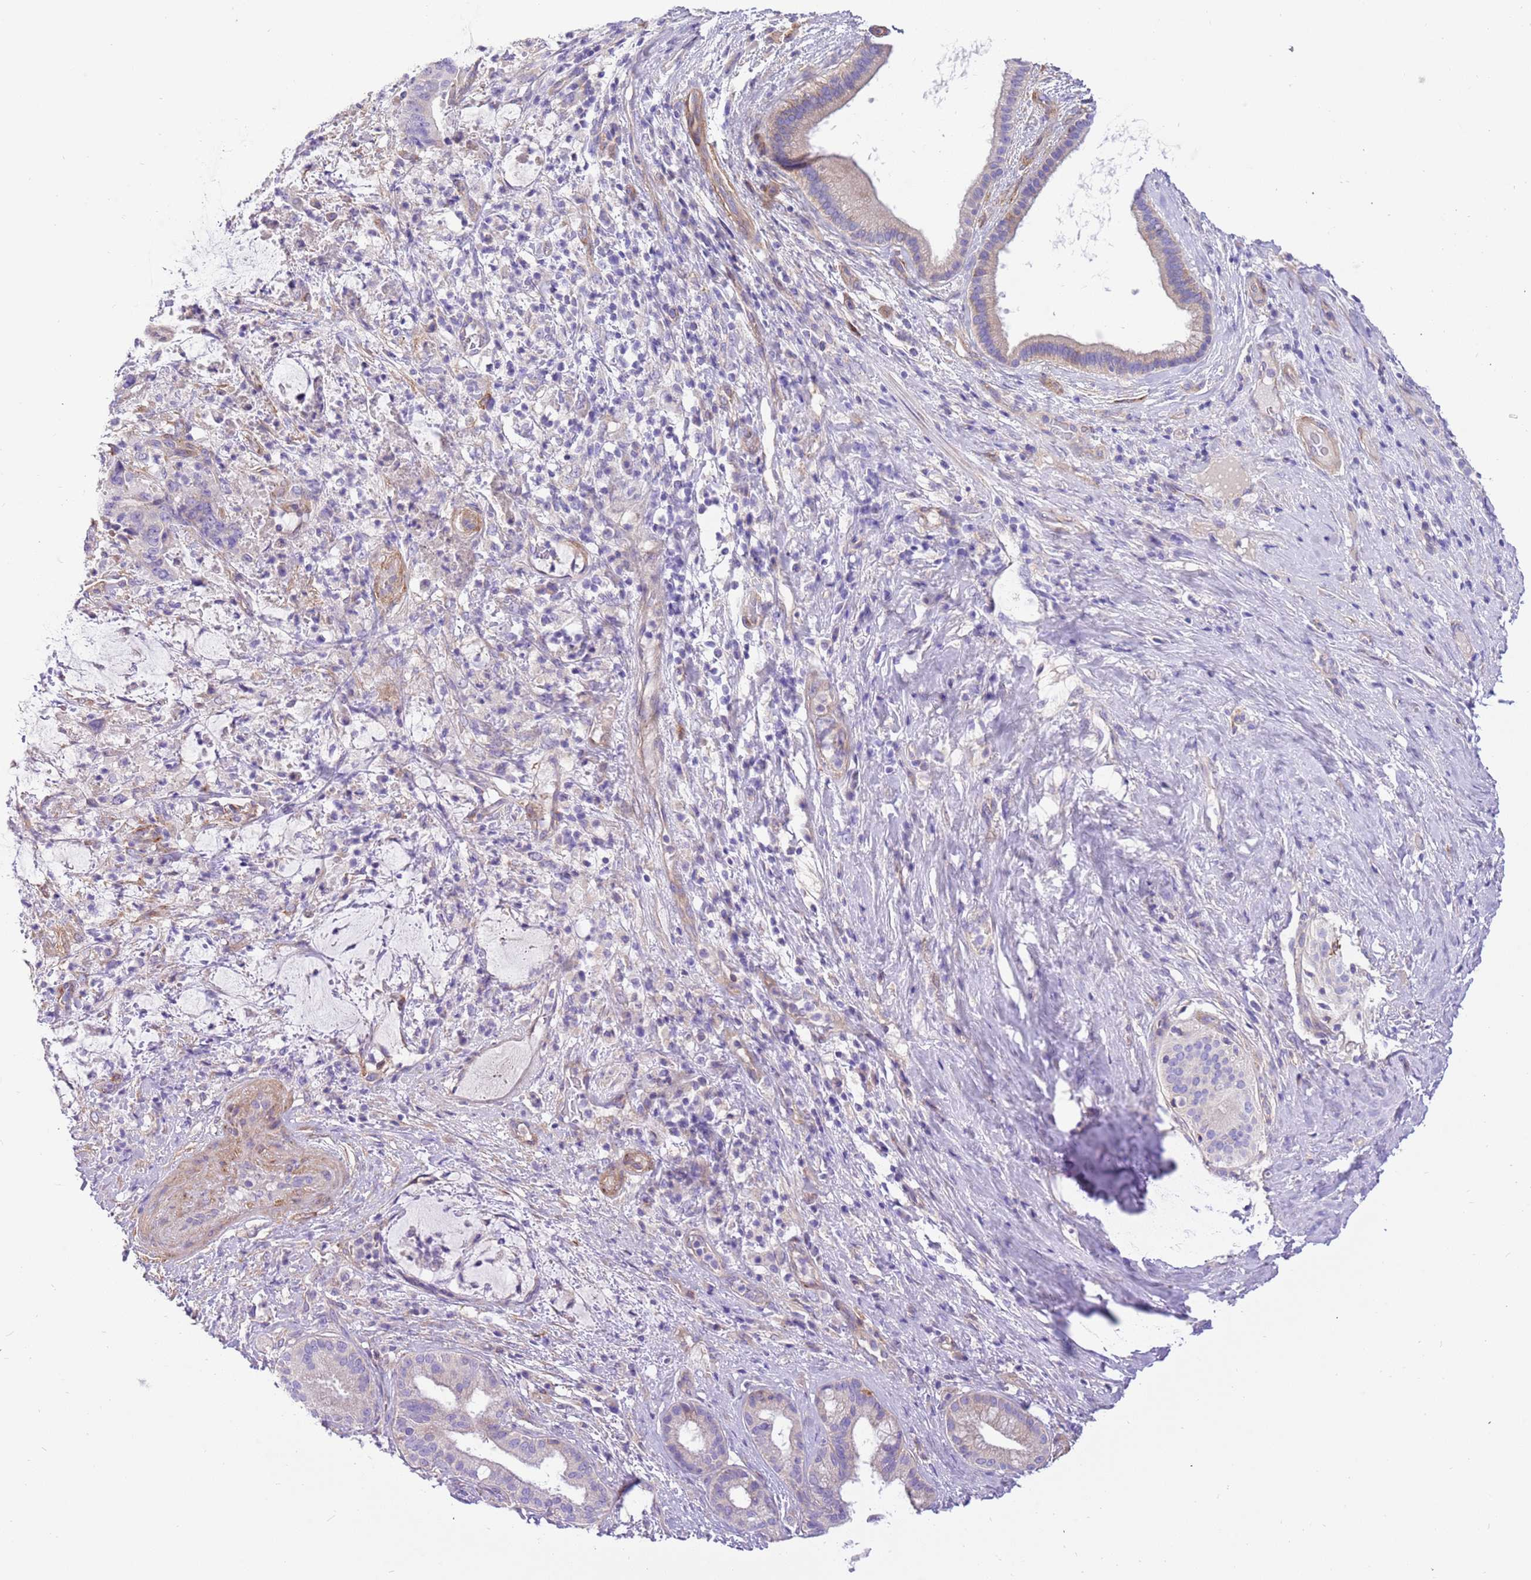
{"staining": {"intensity": "negative", "quantity": "none", "location": "none"}, "tissue": "liver cancer", "cell_type": "Tumor cells", "image_type": "cancer", "snomed": [{"axis": "morphology", "description": "Normal tissue, NOS"}, {"axis": "morphology", "description": "Cholangiocarcinoma"}, {"axis": "topography", "description": "Liver"}, {"axis": "topography", "description": "Peripheral nerve tissue"}], "caption": "IHC histopathology image of neoplastic tissue: human liver cholangiocarcinoma stained with DAB exhibits no significant protein staining in tumor cells. Brightfield microscopy of immunohistochemistry stained with DAB (brown) and hematoxylin (blue), captured at high magnification.", "gene": "SERINC3", "patient": {"sex": "female", "age": 73}}